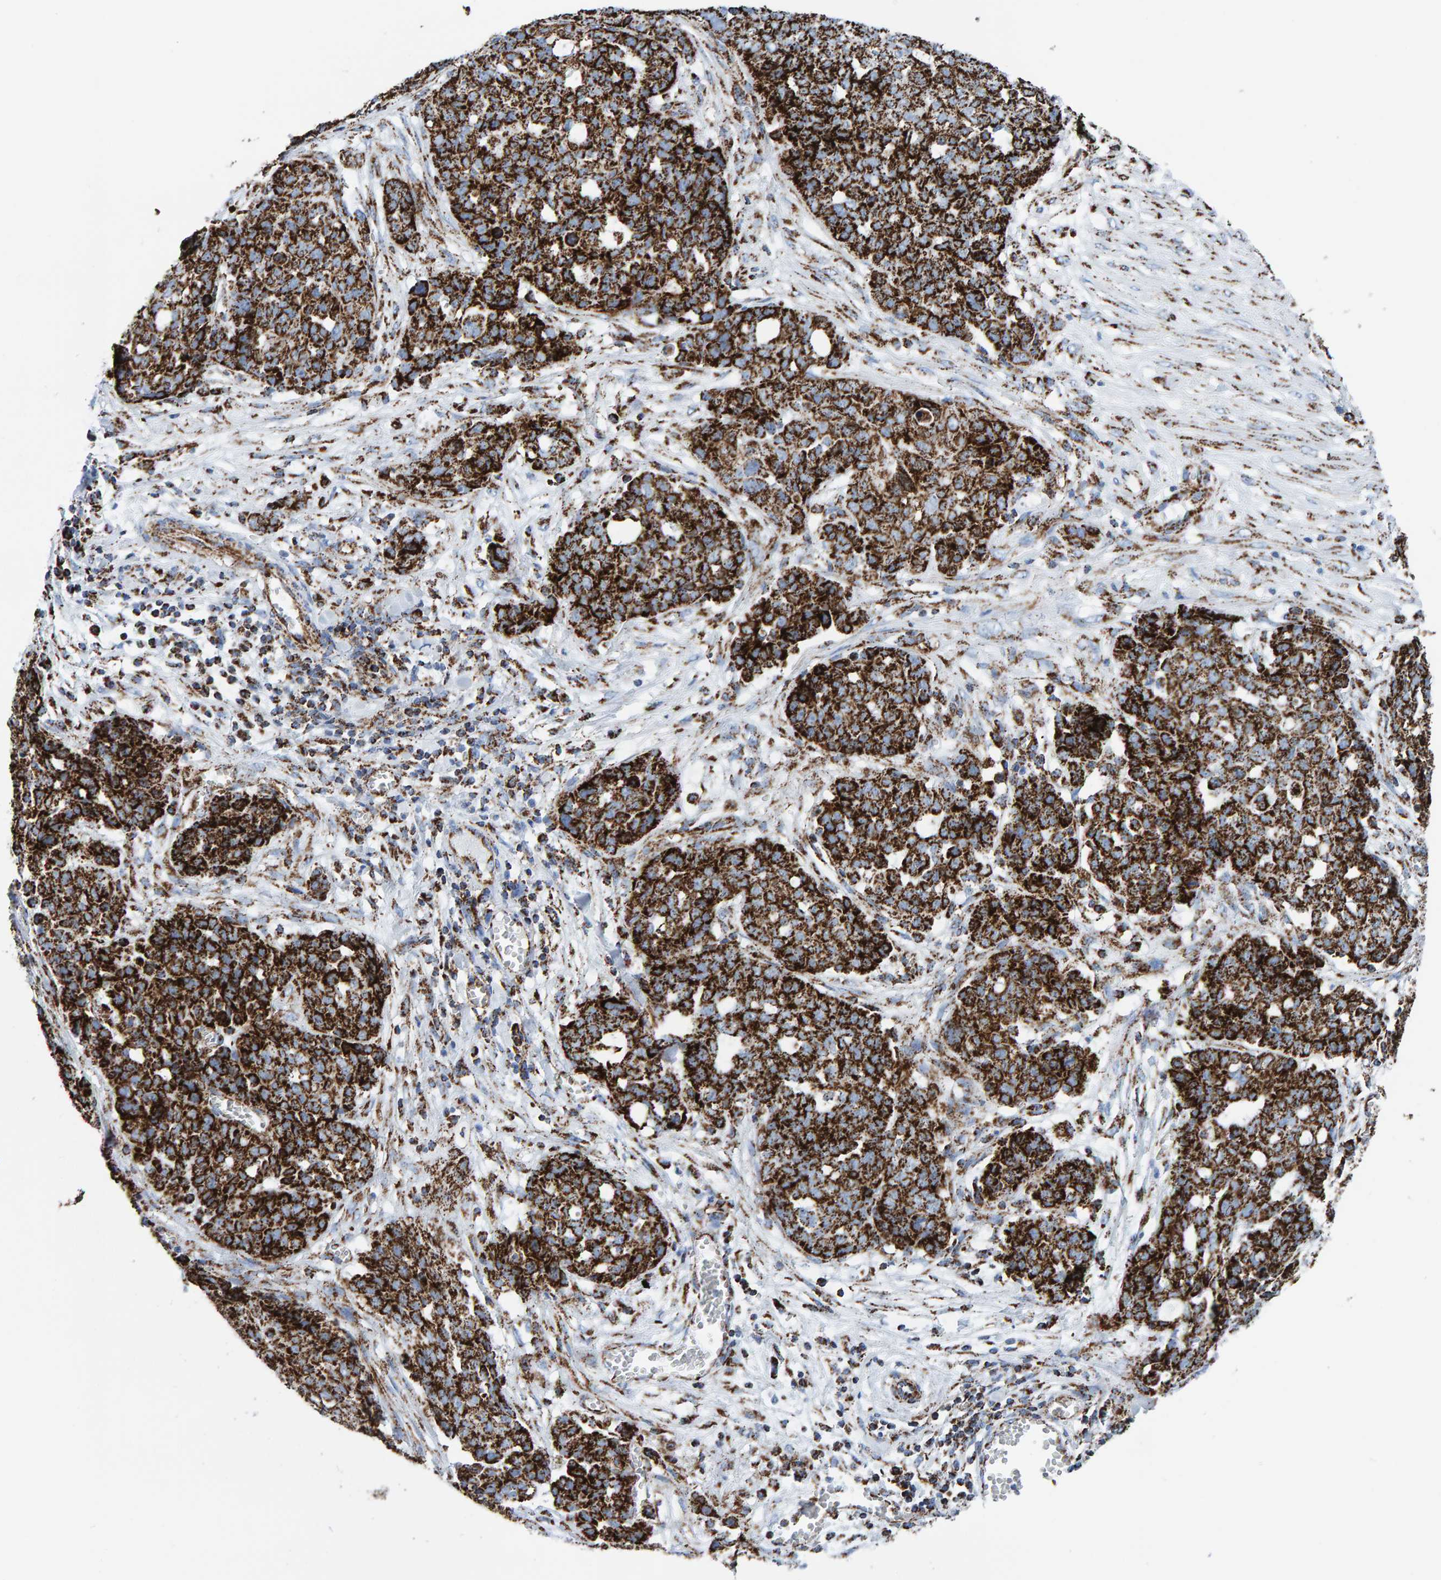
{"staining": {"intensity": "strong", "quantity": ">75%", "location": "cytoplasmic/membranous"}, "tissue": "ovarian cancer", "cell_type": "Tumor cells", "image_type": "cancer", "snomed": [{"axis": "morphology", "description": "Cystadenocarcinoma, serous, NOS"}, {"axis": "topography", "description": "Soft tissue"}, {"axis": "topography", "description": "Ovary"}], "caption": "Strong cytoplasmic/membranous positivity is identified in about >75% of tumor cells in ovarian cancer (serous cystadenocarcinoma).", "gene": "ENSG00000262660", "patient": {"sex": "female", "age": 57}}